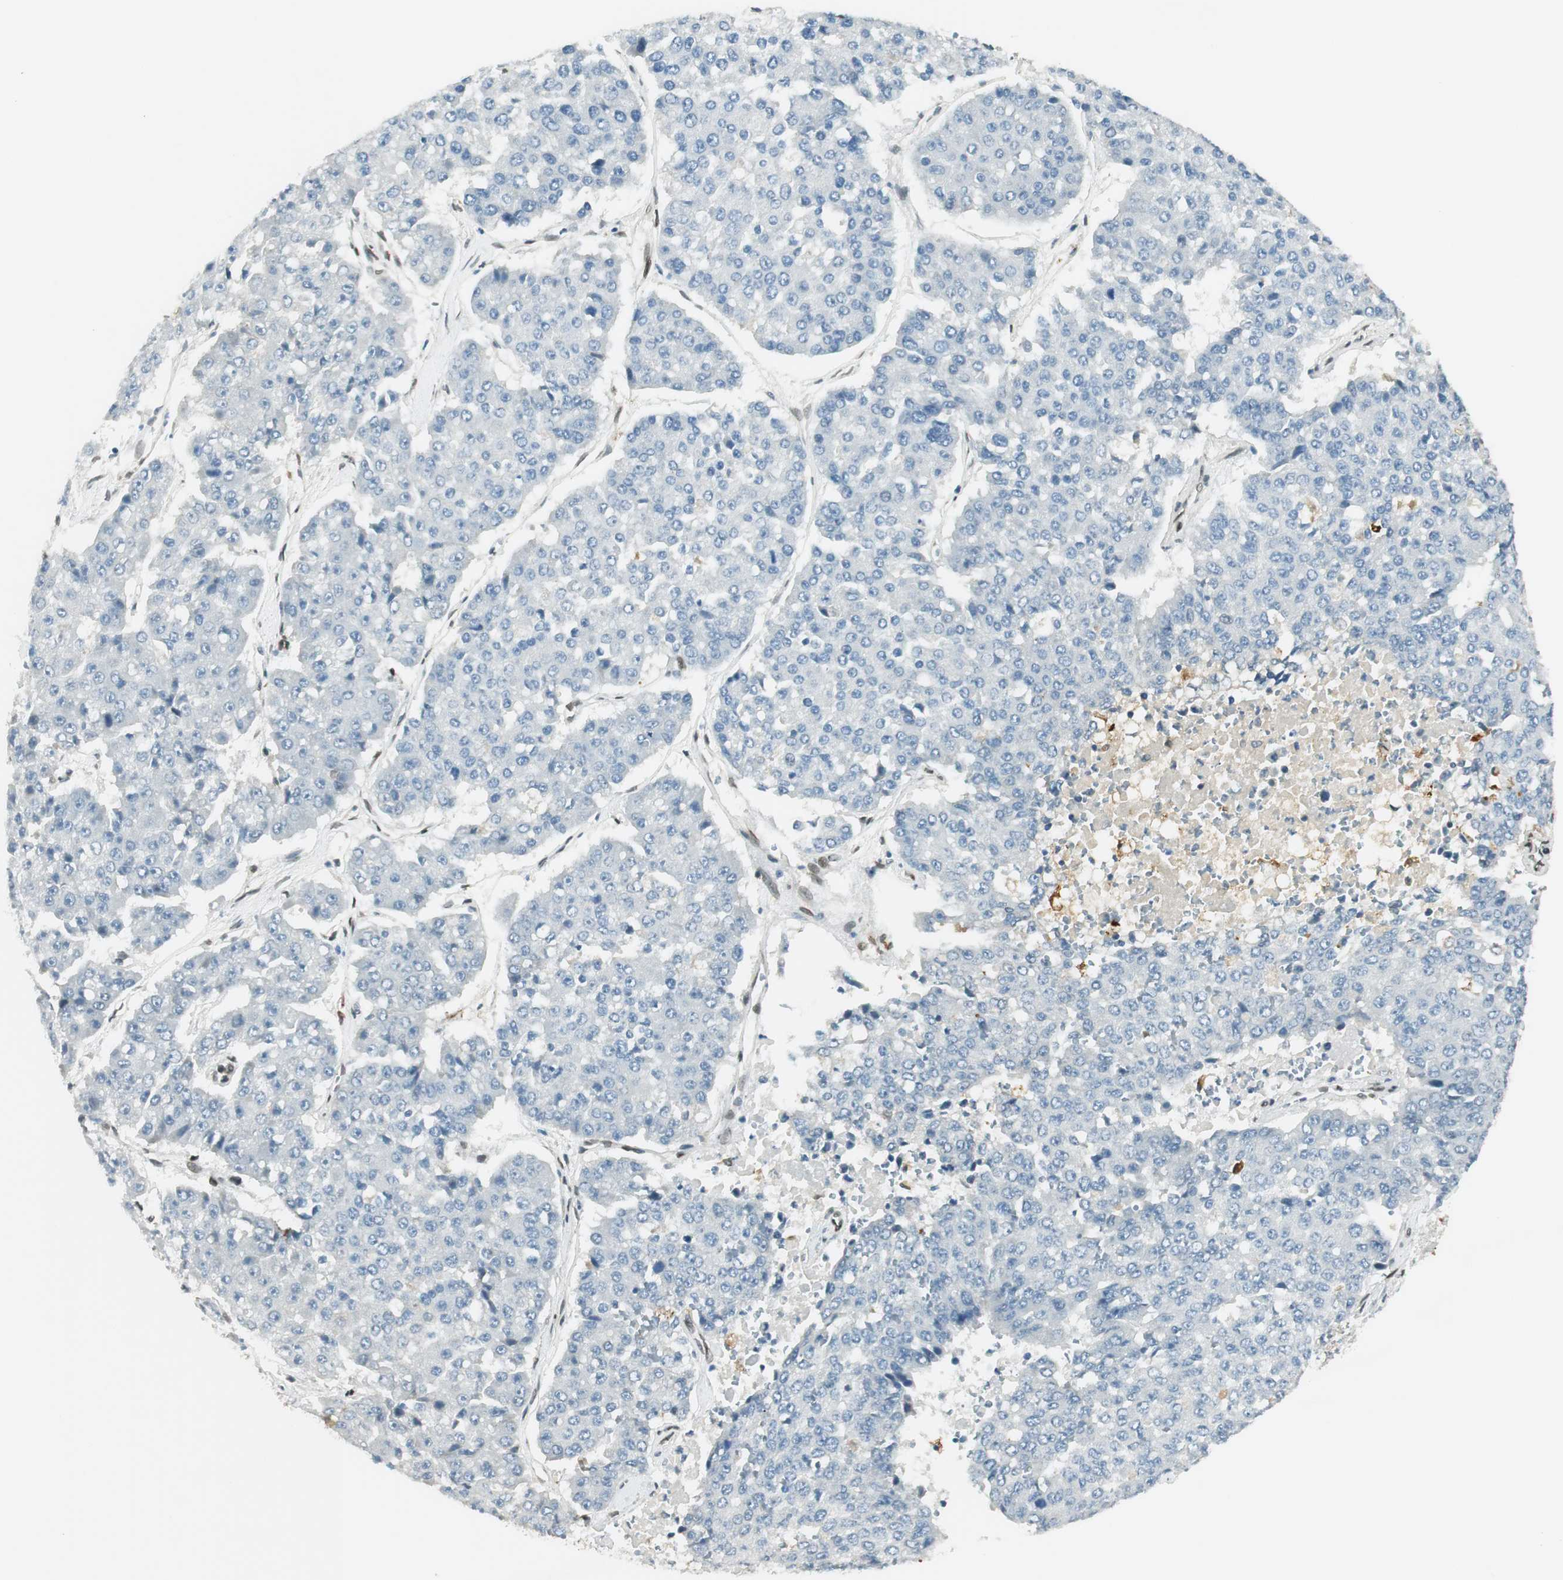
{"staining": {"intensity": "negative", "quantity": "none", "location": "none"}, "tissue": "pancreatic cancer", "cell_type": "Tumor cells", "image_type": "cancer", "snomed": [{"axis": "morphology", "description": "Adenocarcinoma, NOS"}, {"axis": "topography", "description": "Pancreas"}], "caption": "DAB immunohistochemical staining of pancreatic cancer exhibits no significant positivity in tumor cells. (Brightfield microscopy of DAB immunohistochemistry (IHC) at high magnification).", "gene": "TMEM260", "patient": {"sex": "male", "age": 50}}